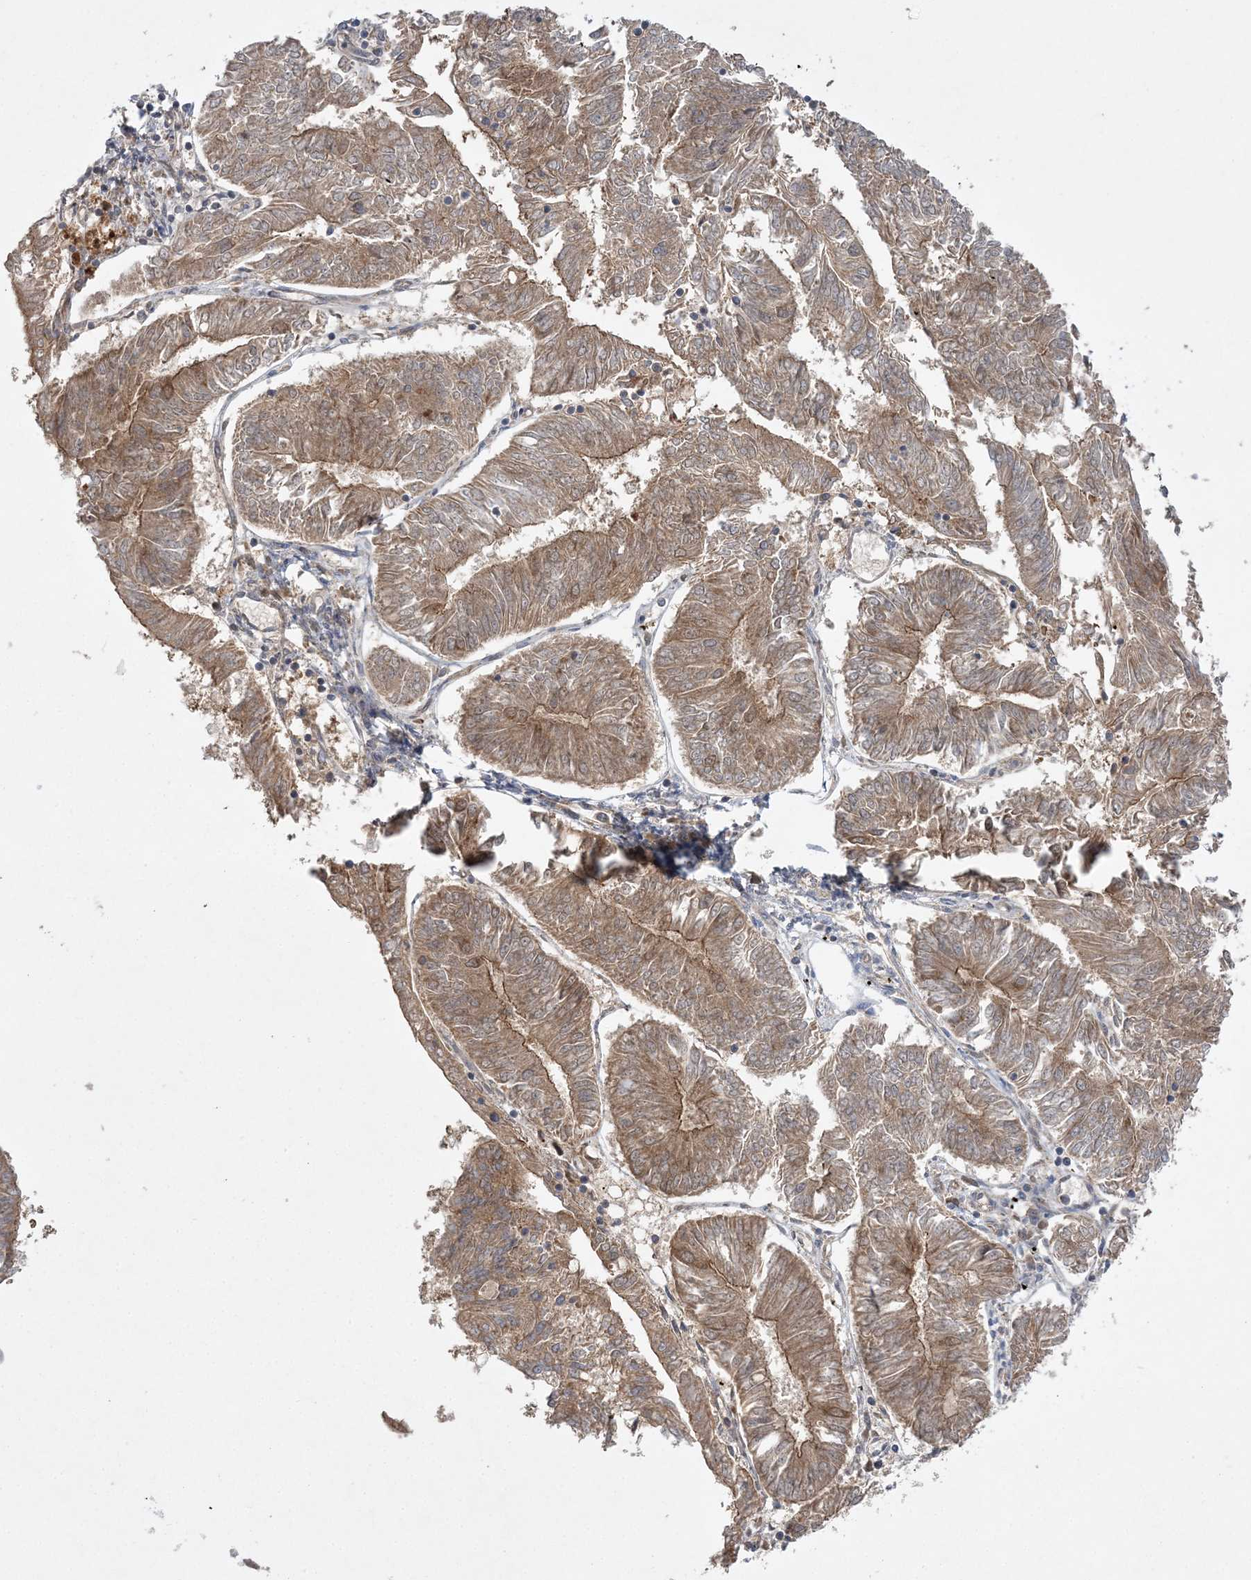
{"staining": {"intensity": "moderate", "quantity": ">75%", "location": "cytoplasmic/membranous"}, "tissue": "endometrial cancer", "cell_type": "Tumor cells", "image_type": "cancer", "snomed": [{"axis": "morphology", "description": "Adenocarcinoma, NOS"}, {"axis": "topography", "description": "Endometrium"}], "caption": "High-power microscopy captured an IHC image of endometrial cancer, revealing moderate cytoplasmic/membranous staining in about >75% of tumor cells.", "gene": "MMADHC", "patient": {"sex": "female", "age": 58}}